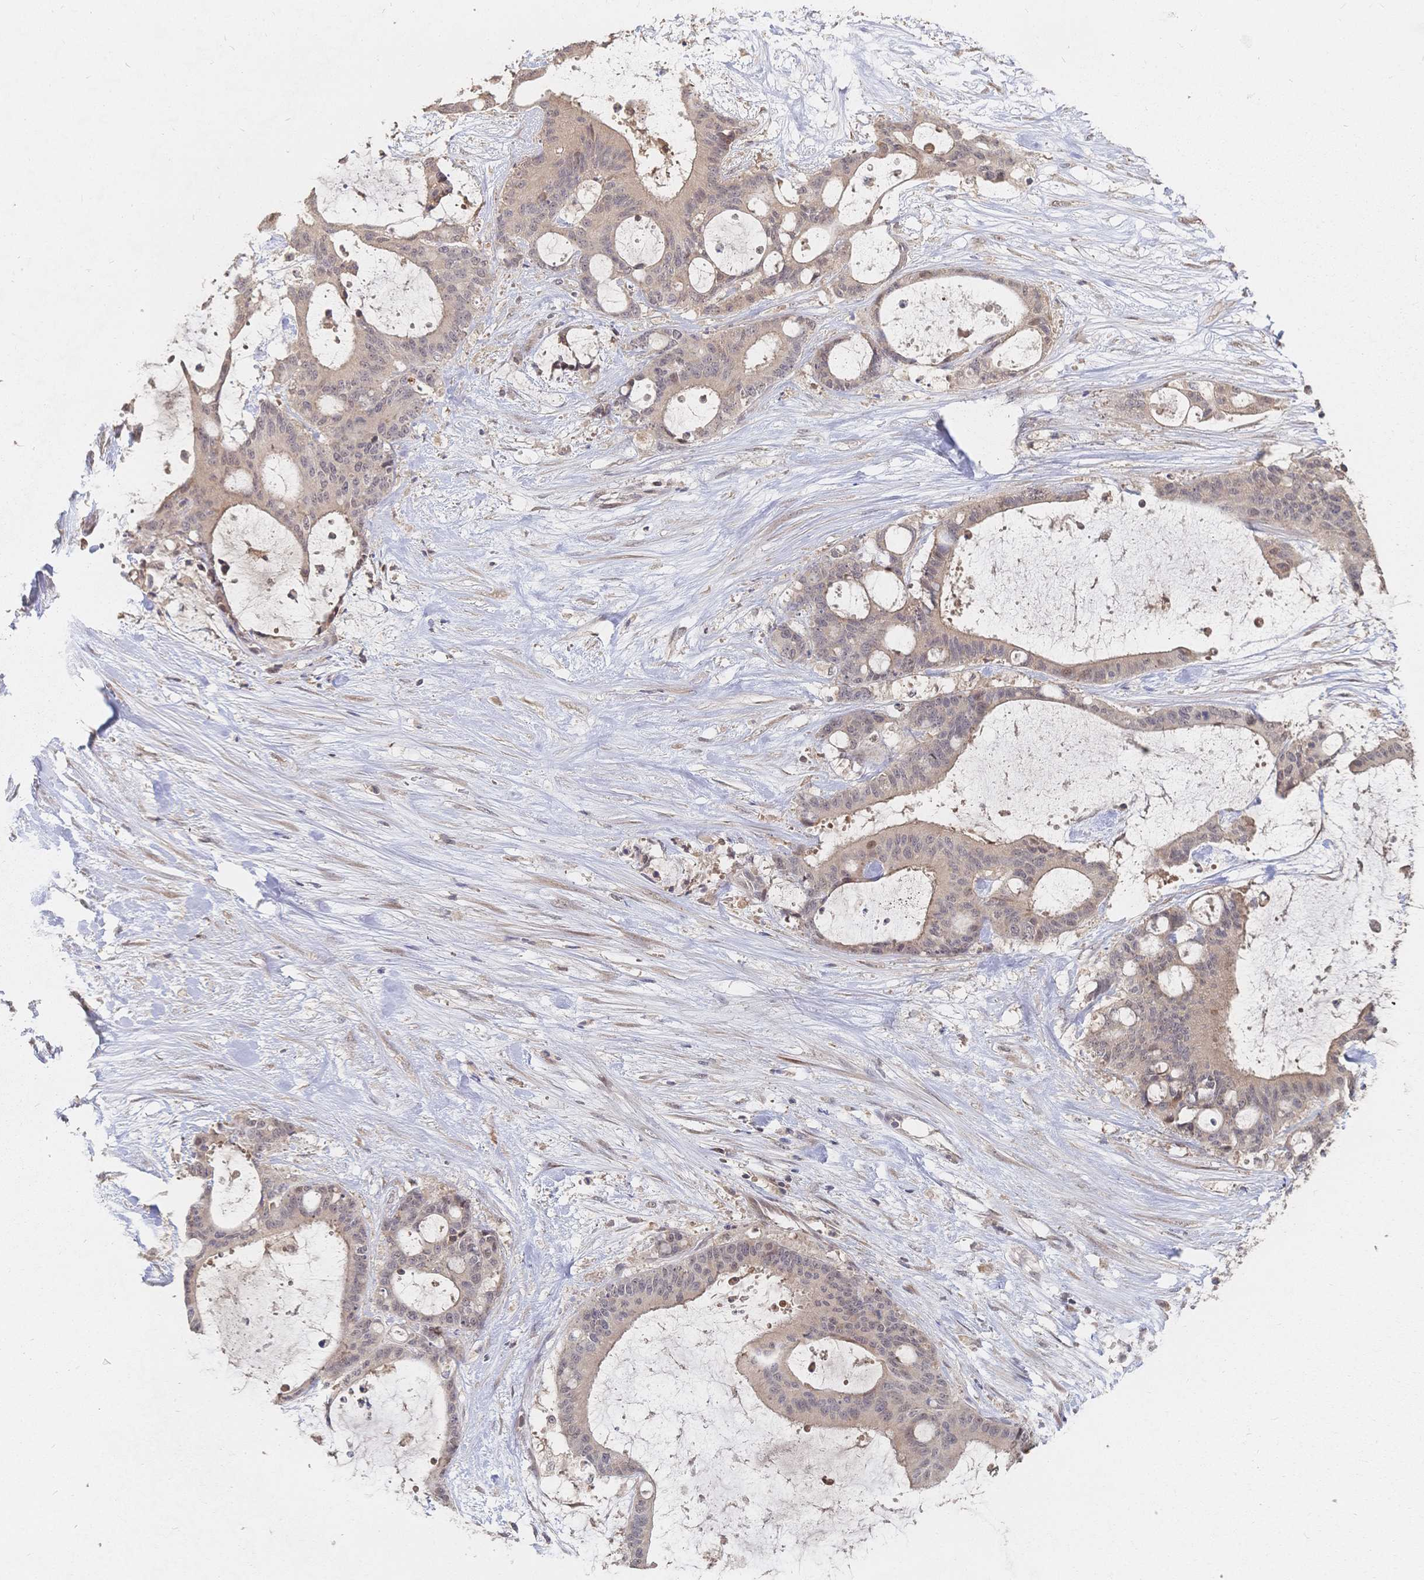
{"staining": {"intensity": "weak", "quantity": "25%-75%", "location": "cytoplasmic/membranous"}, "tissue": "liver cancer", "cell_type": "Tumor cells", "image_type": "cancer", "snomed": [{"axis": "morphology", "description": "Normal tissue, NOS"}, {"axis": "morphology", "description": "Cholangiocarcinoma"}, {"axis": "topography", "description": "Liver"}, {"axis": "topography", "description": "Peripheral nerve tissue"}], "caption": "There is low levels of weak cytoplasmic/membranous staining in tumor cells of liver cholangiocarcinoma, as demonstrated by immunohistochemical staining (brown color).", "gene": "LRP5", "patient": {"sex": "female", "age": 73}}